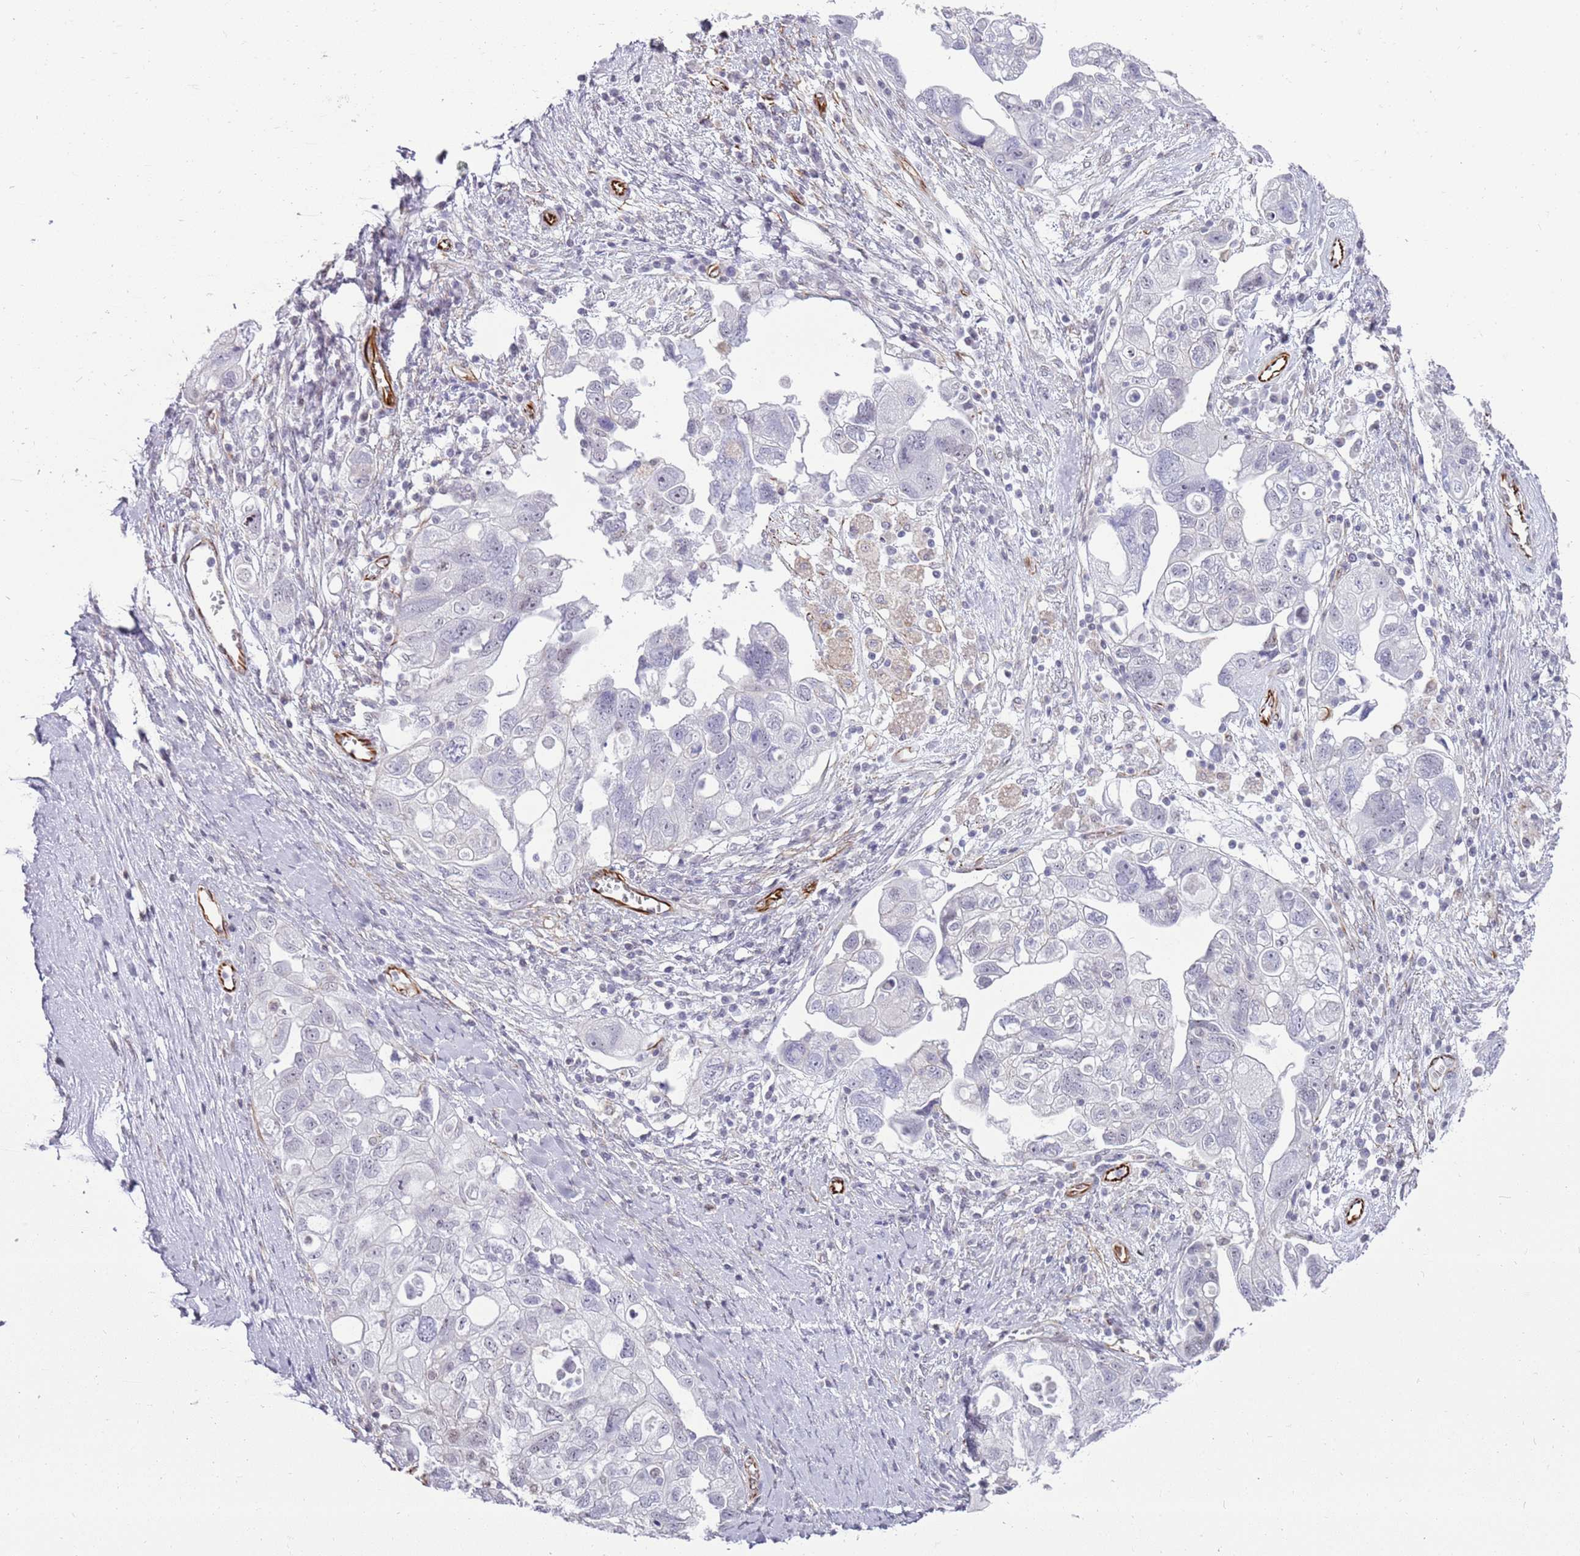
{"staining": {"intensity": "negative", "quantity": "none", "location": "none"}, "tissue": "ovarian cancer", "cell_type": "Tumor cells", "image_type": "cancer", "snomed": [{"axis": "morphology", "description": "Carcinoma, NOS"}, {"axis": "morphology", "description": "Cystadenocarcinoma, serous, NOS"}, {"axis": "topography", "description": "Ovary"}], "caption": "DAB immunohistochemical staining of ovarian cancer demonstrates no significant expression in tumor cells.", "gene": "NBPF3", "patient": {"sex": "female", "age": 69}}